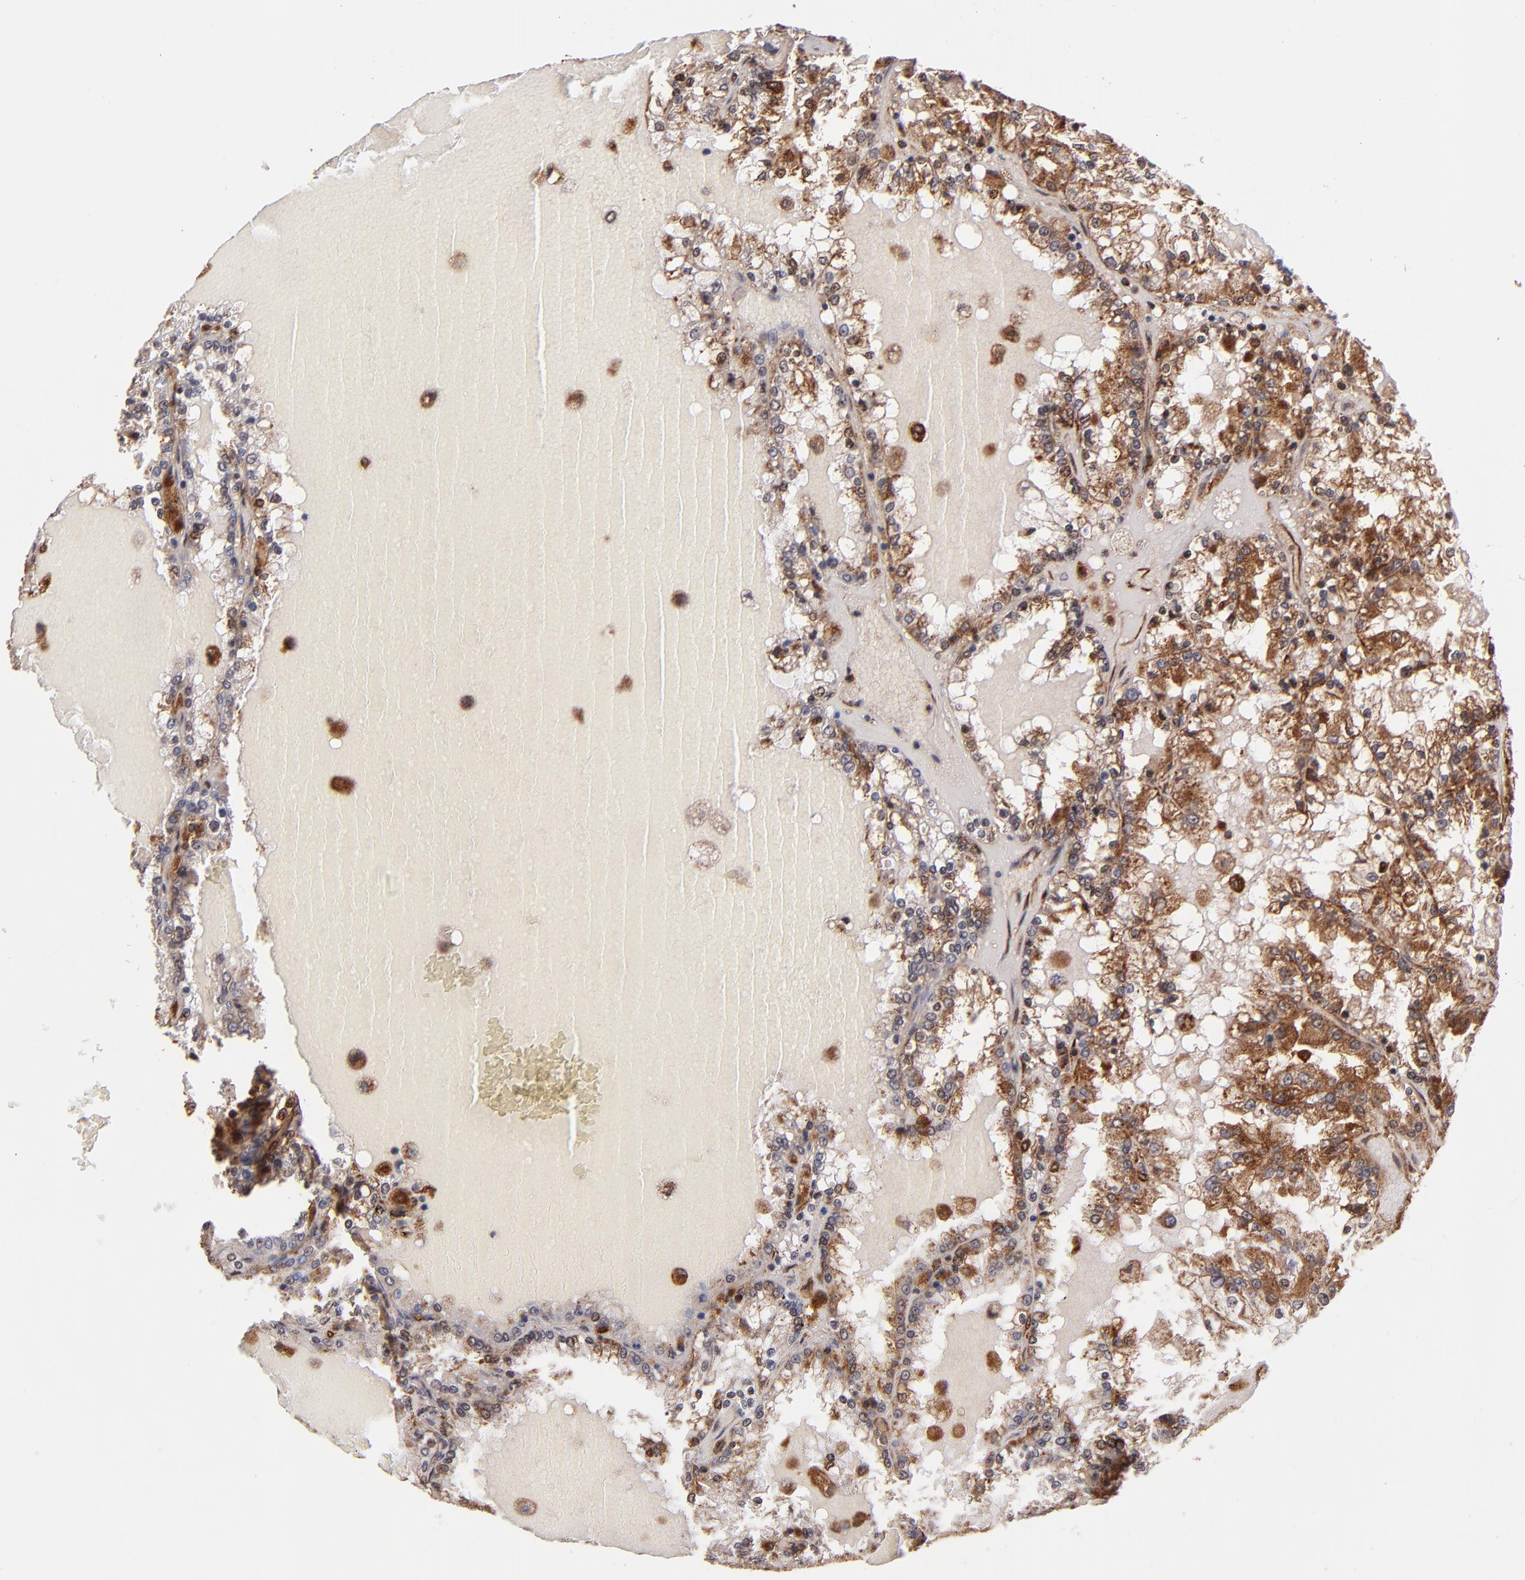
{"staining": {"intensity": "strong", "quantity": ">75%", "location": "cytoplasmic/membranous"}, "tissue": "renal cancer", "cell_type": "Tumor cells", "image_type": "cancer", "snomed": [{"axis": "morphology", "description": "Adenocarcinoma, NOS"}, {"axis": "topography", "description": "Kidney"}], "caption": "A histopathology image showing strong cytoplasmic/membranous staining in about >75% of tumor cells in renal cancer (adenocarcinoma), as visualized by brown immunohistochemical staining.", "gene": "STX8", "patient": {"sex": "female", "age": 56}}